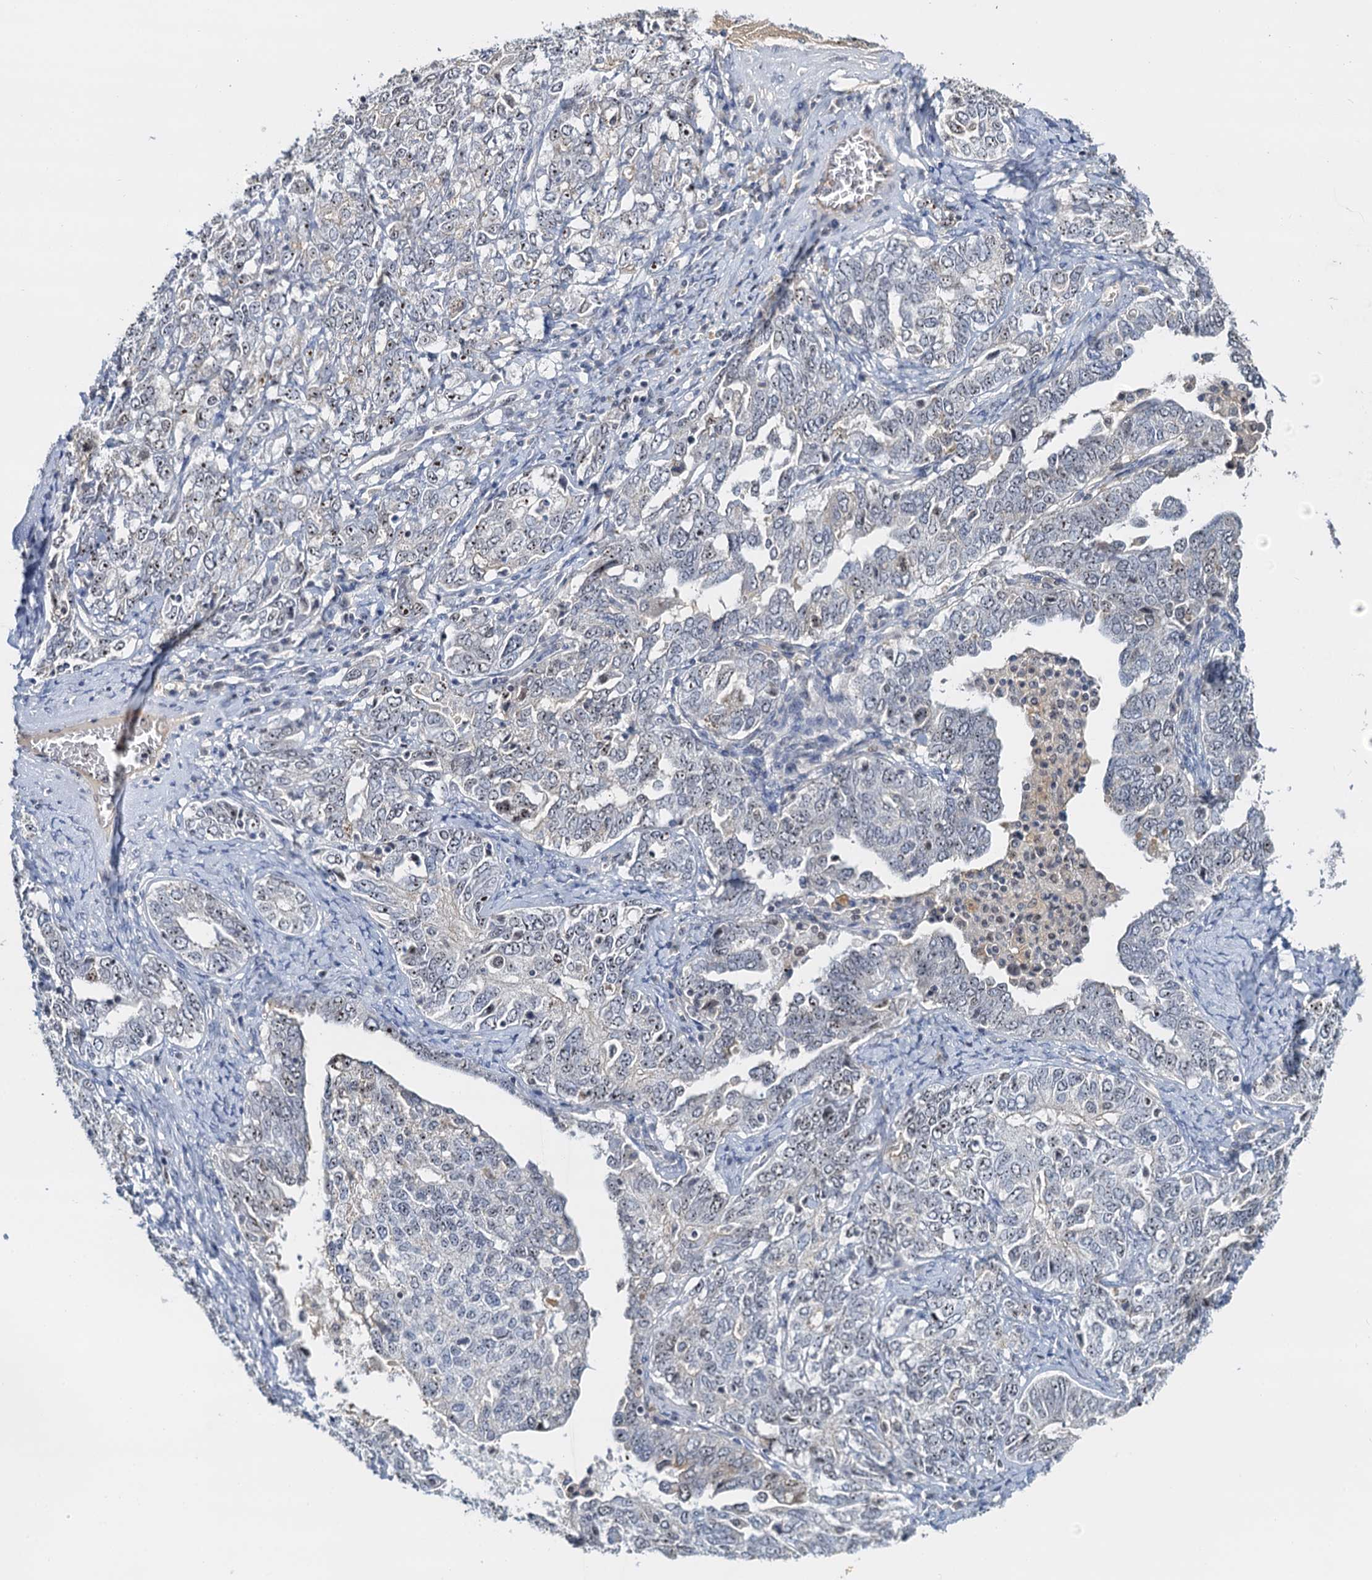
{"staining": {"intensity": "weak", "quantity": "25%-75%", "location": "nuclear"}, "tissue": "ovarian cancer", "cell_type": "Tumor cells", "image_type": "cancer", "snomed": [{"axis": "morphology", "description": "Carcinoma, endometroid"}, {"axis": "topography", "description": "Ovary"}], "caption": "Human ovarian endometroid carcinoma stained with a protein marker exhibits weak staining in tumor cells.", "gene": "NOP2", "patient": {"sex": "female", "age": 62}}